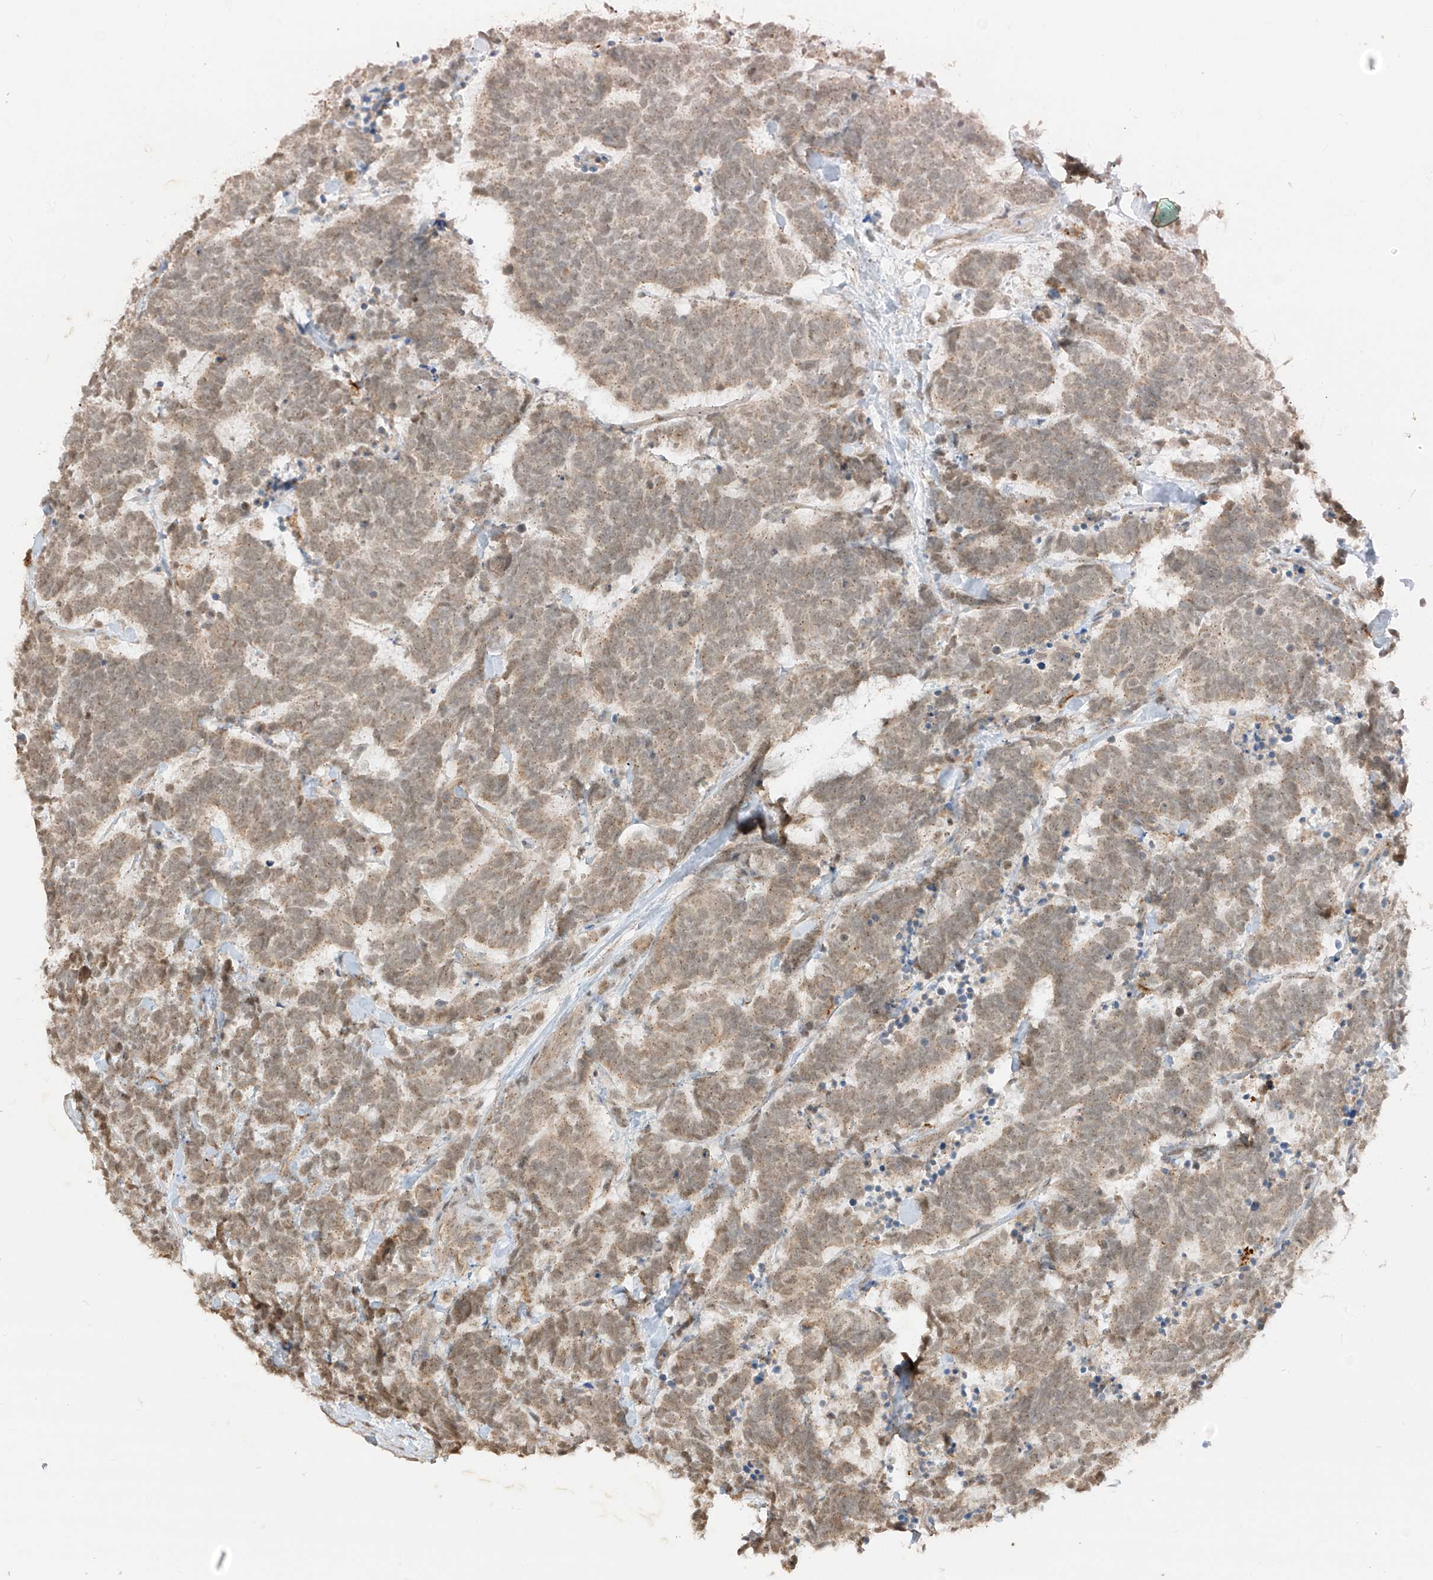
{"staining": {"intensity": "weak", "quantity": ">75%", "location": "cytoplasmic/membranous"}, "tissue": "carcinoid", "cell_type": "Tumor cells", "image_type": "cancer", "snomed": [{"axis": "morphology", "description": "Carcinoma, NOS"}, {"axis": "morphology", "description": "Carcinoid, malignant, NOS"}, {"axis": "topography", "description": "Urinary bladder"}], "caption": "A micrograph of carcinoid stained for a protein reveals weak cytoplasmic/membranous brown staining in tumor cells.", "gene": "N4BP3", "patient": {"sex": "male", "age": 57}}